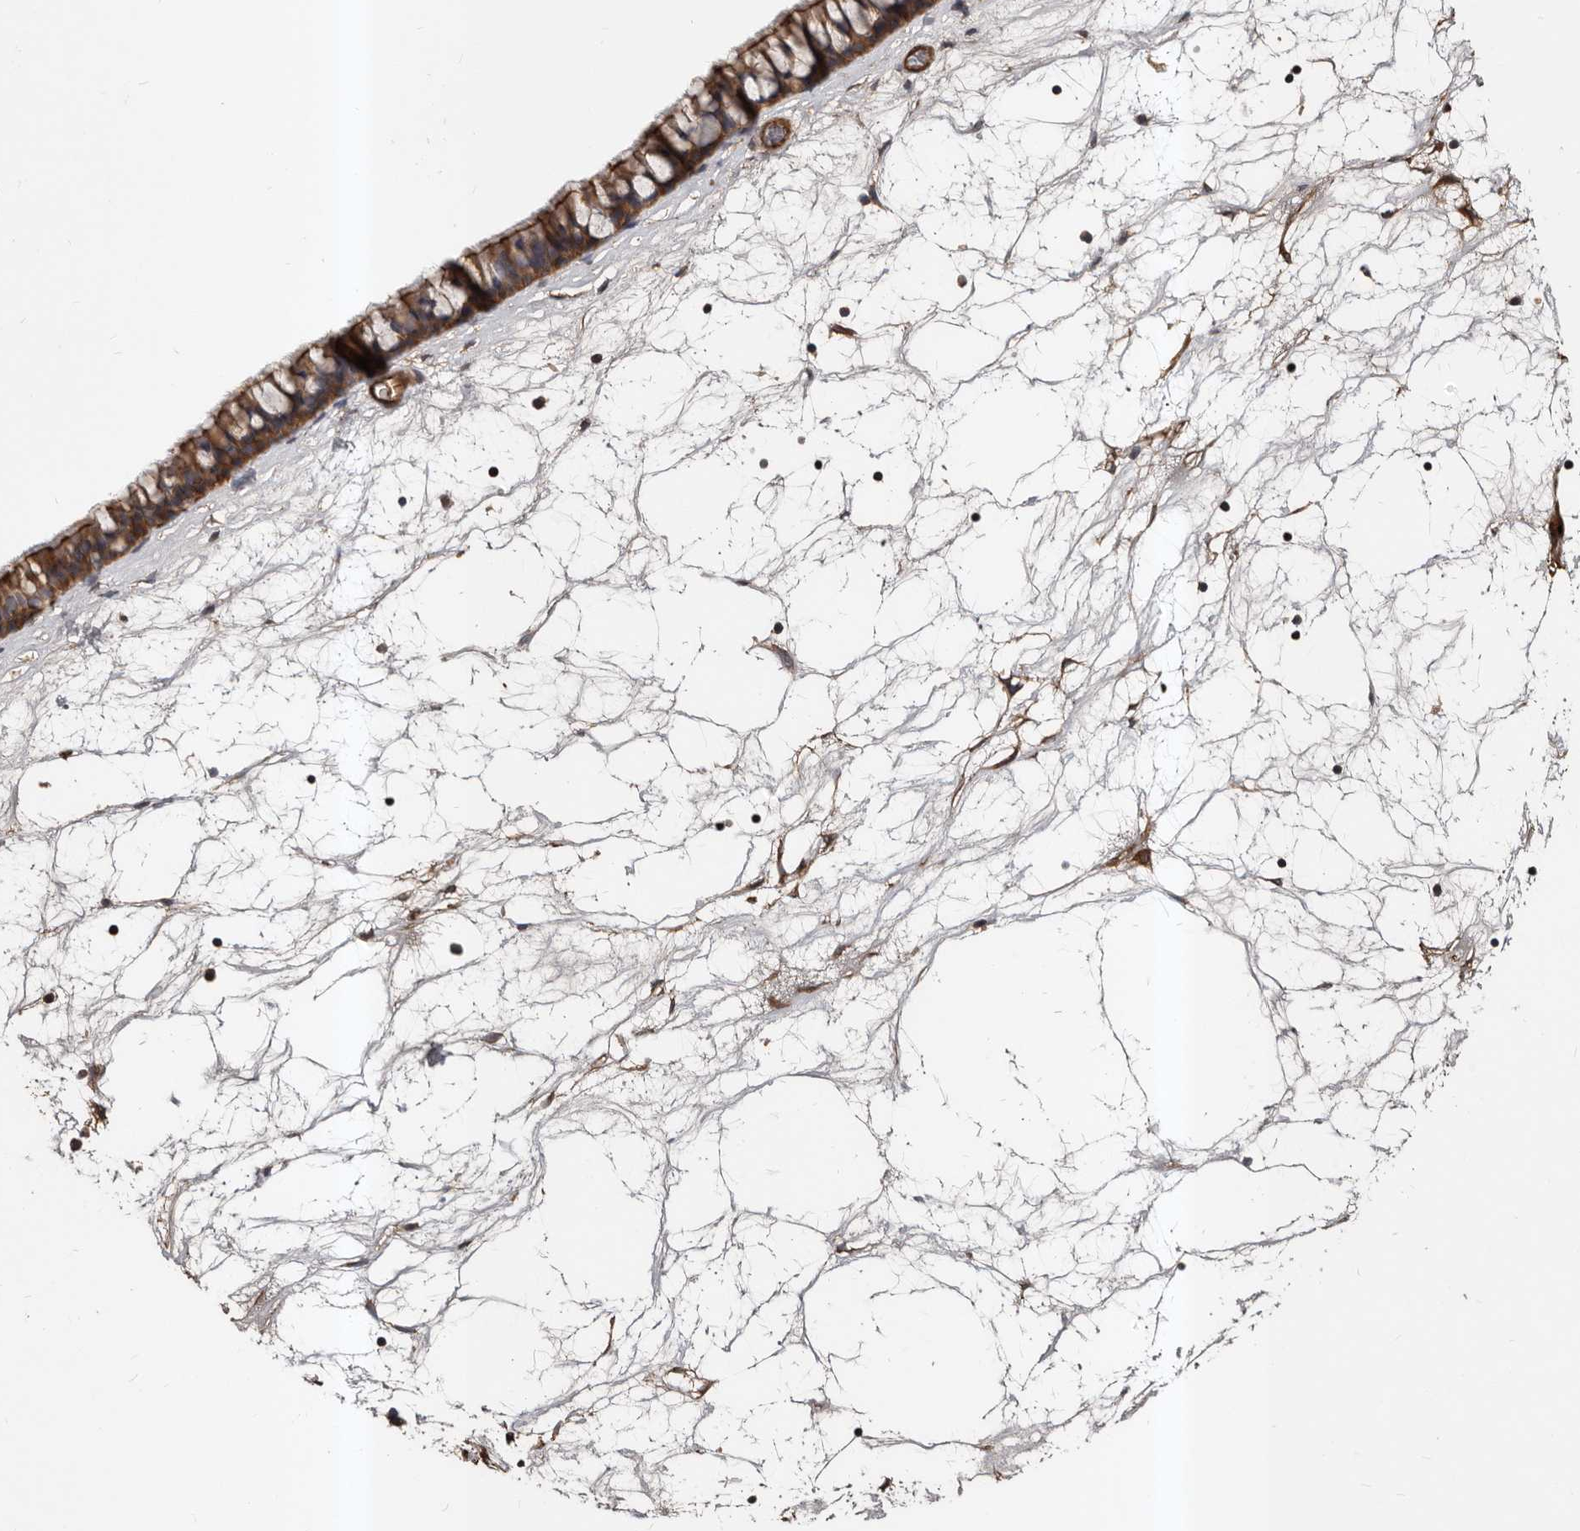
{"staining": {"intensity": "strong", "quantity": ">75%", "location": "cytoplasmic/membranous"}, "tissue": "nasopharynx", "cell_type": "Respiratory epithelial cells", "image_type": "normal", "snomed": [{"axis": "morphology", "description": "Normal tissue, NOS"}, {"axis": "topography", "description": "Nasopharynx"}], "caption": "Protein expression analysis of normal nasopharynx reveals strong cytoplasmic/membranous staining in about >75% of respiratory epithelial cells.", "gene": "PNRC2", "patient": {"sex": "male", "age": 64}}